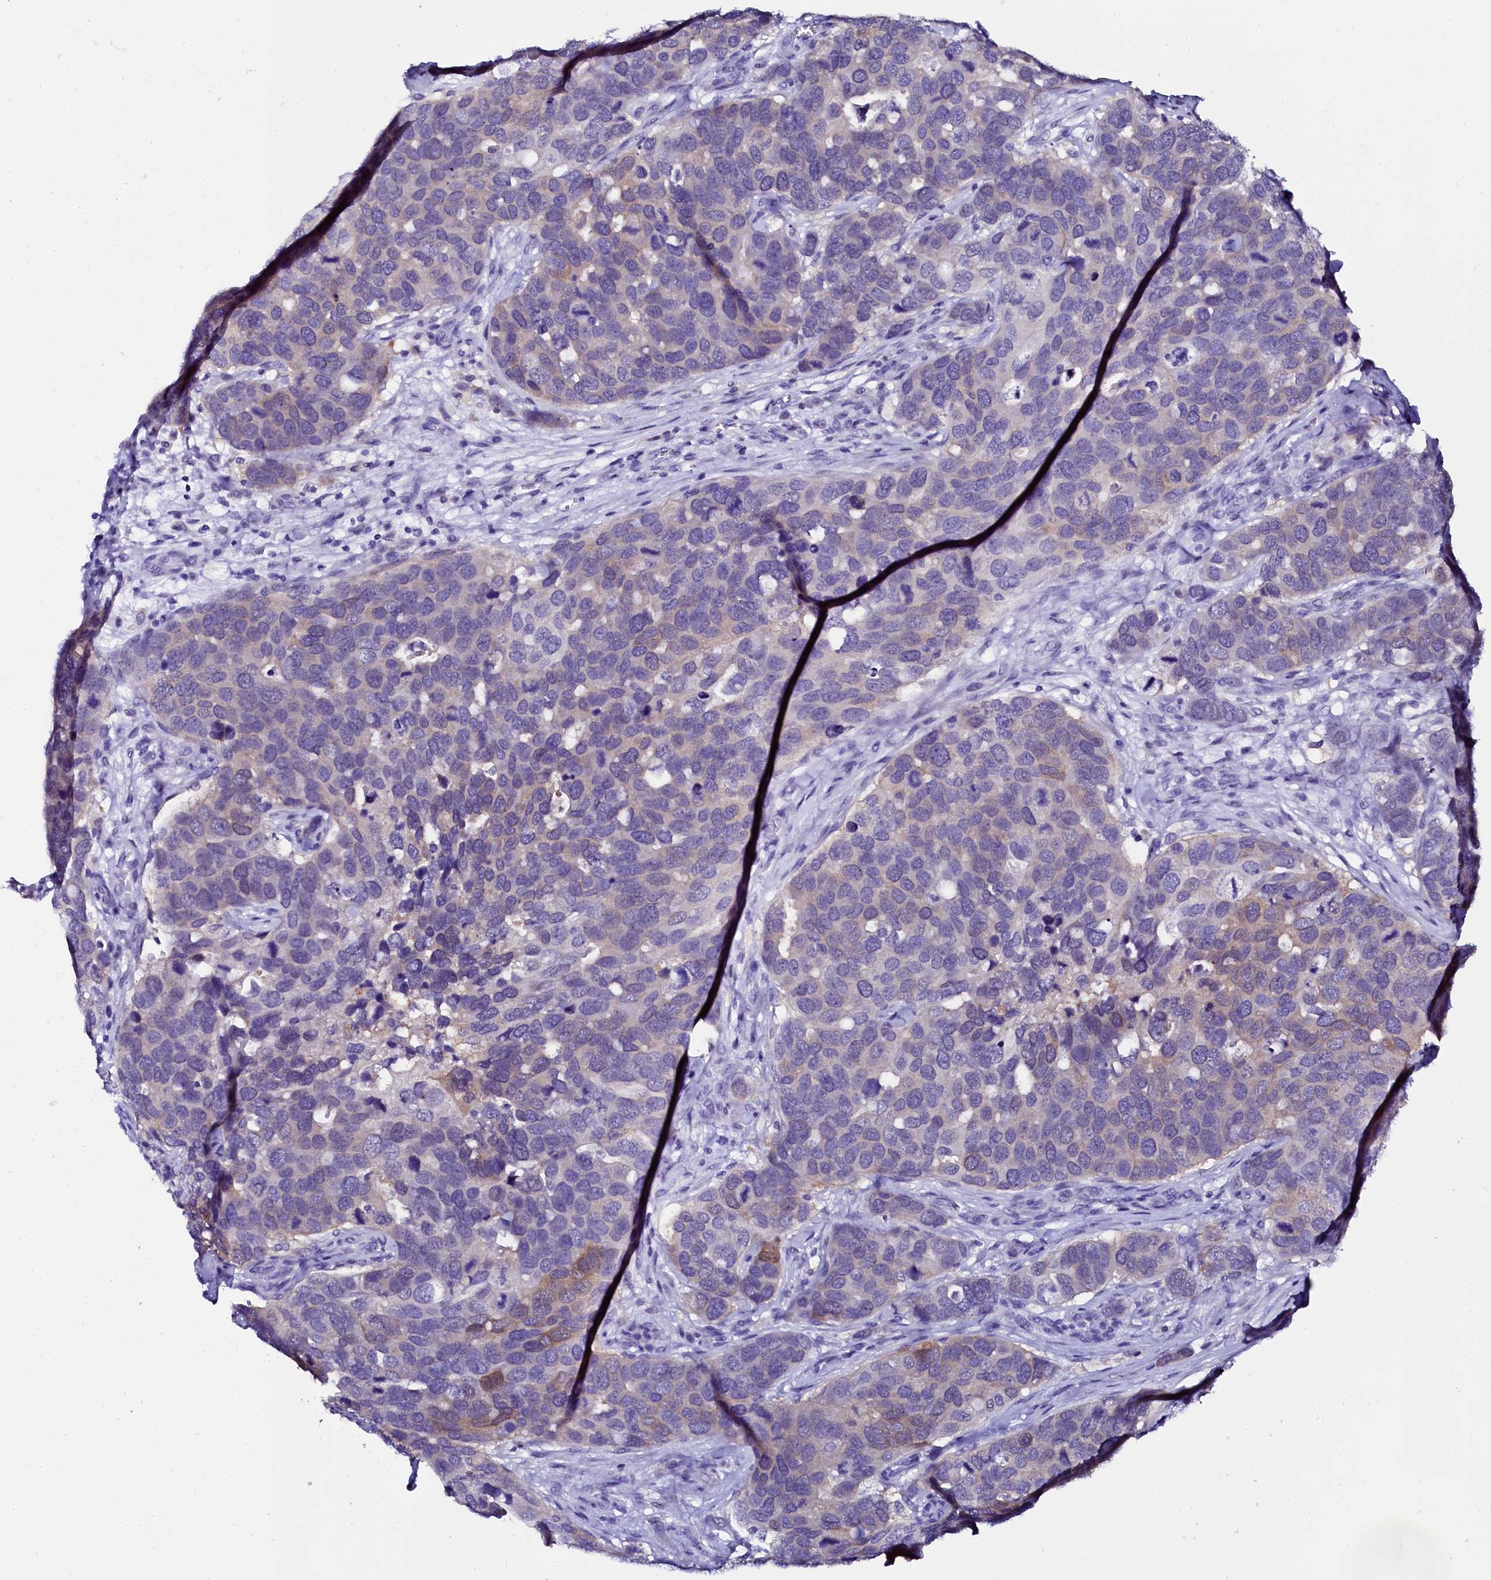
{"staining": {"intensity": "moderate", "quantity": "<25%", "location": "cytoplasmic/membranous"}, "tissue": "breast cancer", "cell_type": "Tumor cells", "image_type": "cancer", "snomed": [{"axis": "morphology", "description": "Duct carcinoma"}, {"axis": "topography", "description": "Breast"}], "caption": "DAB immunohistochemical staining of breast cancer shows moderate cytoplasmic/membranous protein staining in about <25% of tumor cells. (IHC, brightfield microscopy, high magnification).", "gene": "SORD", "patient": {"sex": "female", "age": 83}}